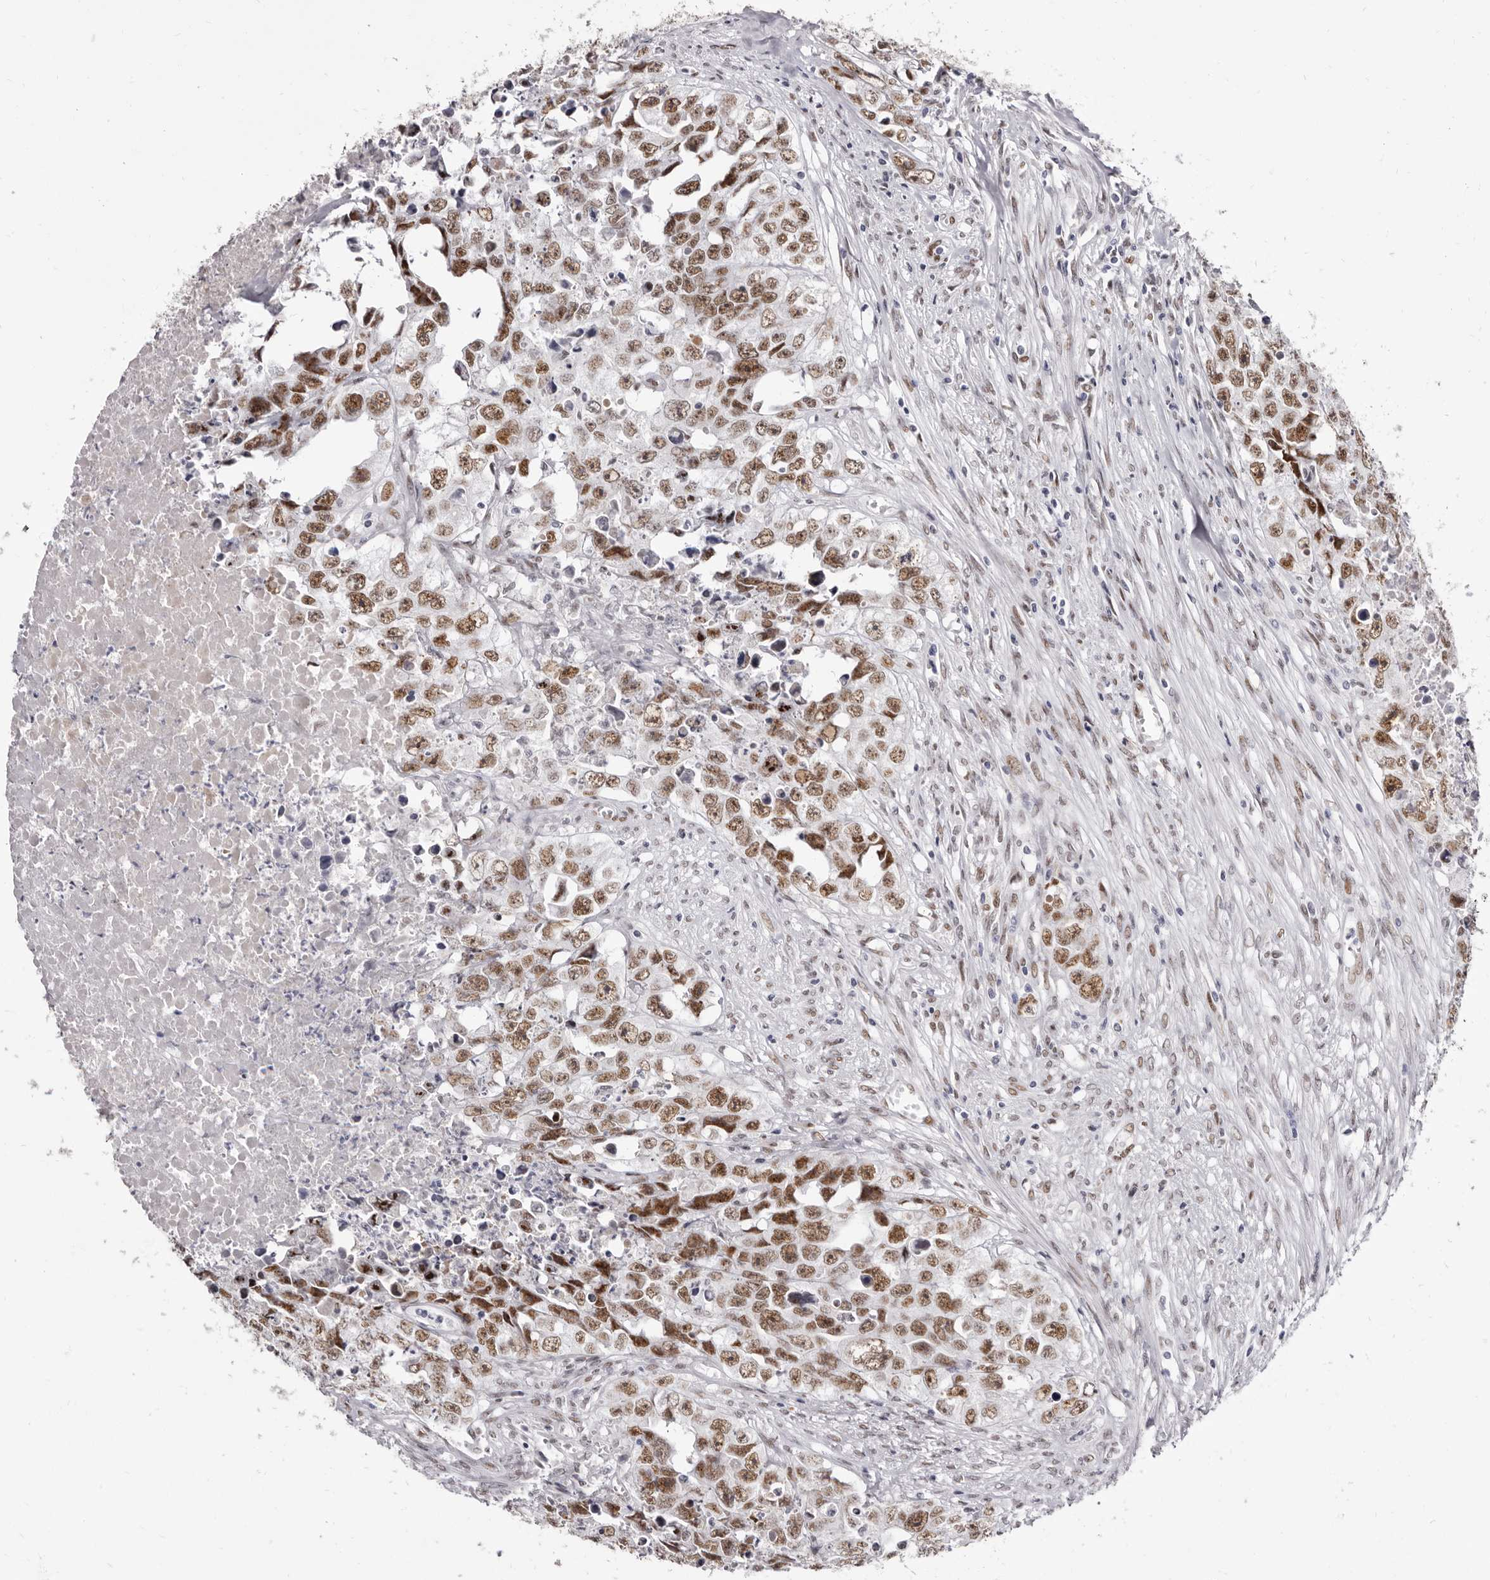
{"staining": {"intensity": "moderate", "quantity": ">75%", "location": "nuclear"}, "tissue": "testis cancer", "cell_type": "Tumor cells", "image_type": "cancer", "snomed": [{"axis": "morphology", "description": "Seminoma, NOS"}, {"axis": "morphology", "description": "Carcinoma, Embryonal, NOS"}, {"axis": "topography", "description": "Testis"}], "caption": "Immunohistochemistry (IHC) (DAB) staining of human testis cancer (embryonal carcinoma) exhibits moderate nuclear protein positivity in about >75% of tumor cells.", "gene": "ZNF326", "patient": {"sex": "male", "age": 43}}